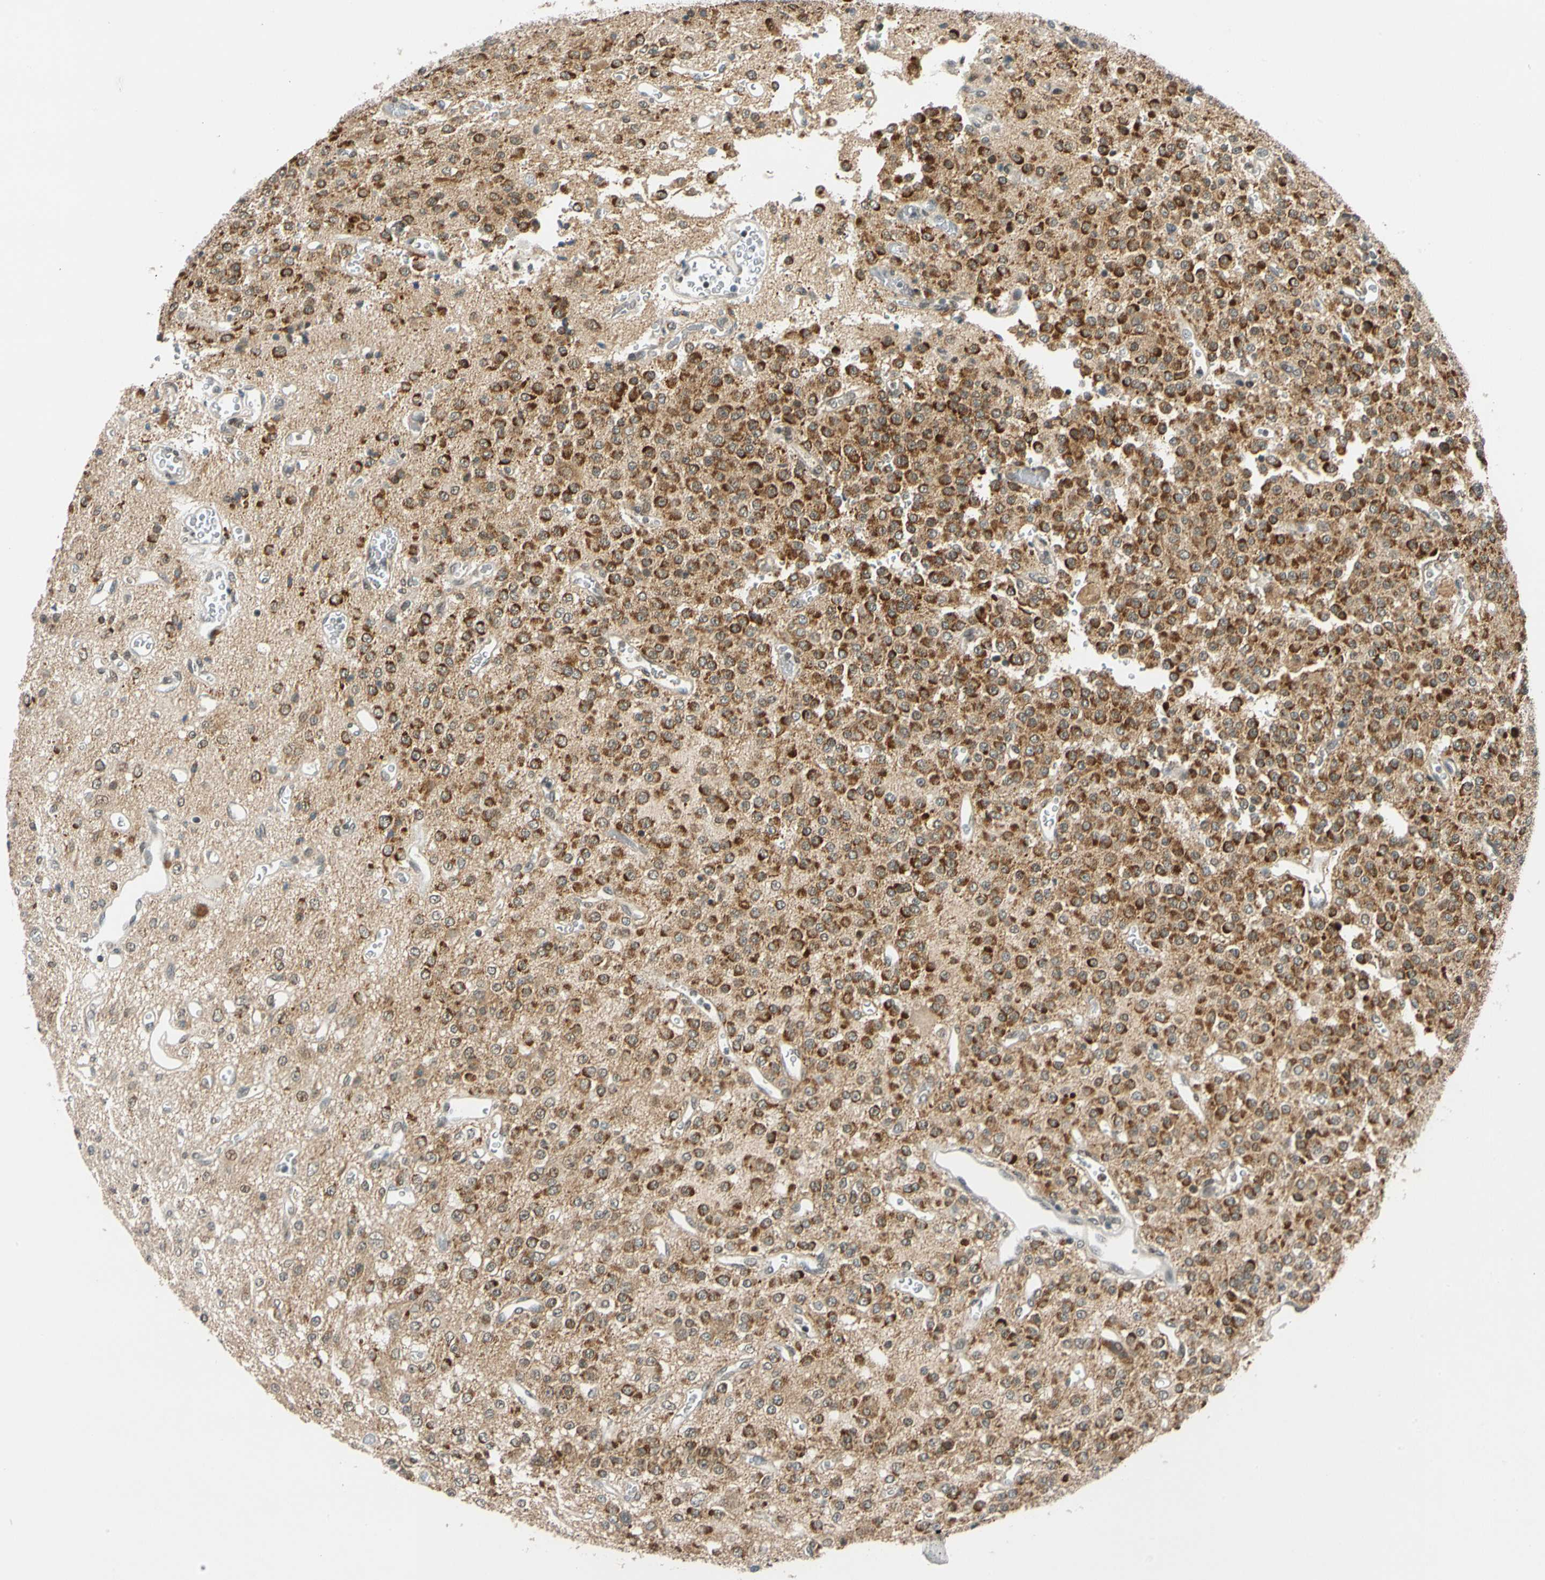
{"staining": {"intensity": "strong", "quantity": ">75%", "location": "cytoplasmic/membranous"}, "tissue": "glioma", "cell_type": "Tumor cells", "image_type": "cancer", "snomed": [{"axis": "morphology", "description": "Glioma, malignant, Low grade"}, {"axis": "topography", "description": "Brain"}], "caption": "A high-resolution image shows IHC staining of malignant glioma (low-grade), which reveals strong cytoplasmic/membranous expression in about >75% of tumor cells. Immunohistochemistry stains the protein in brown and the nuclei are stained blue.", "gene": "POGZ", "patient": {"sex": "male", "age": 38}}